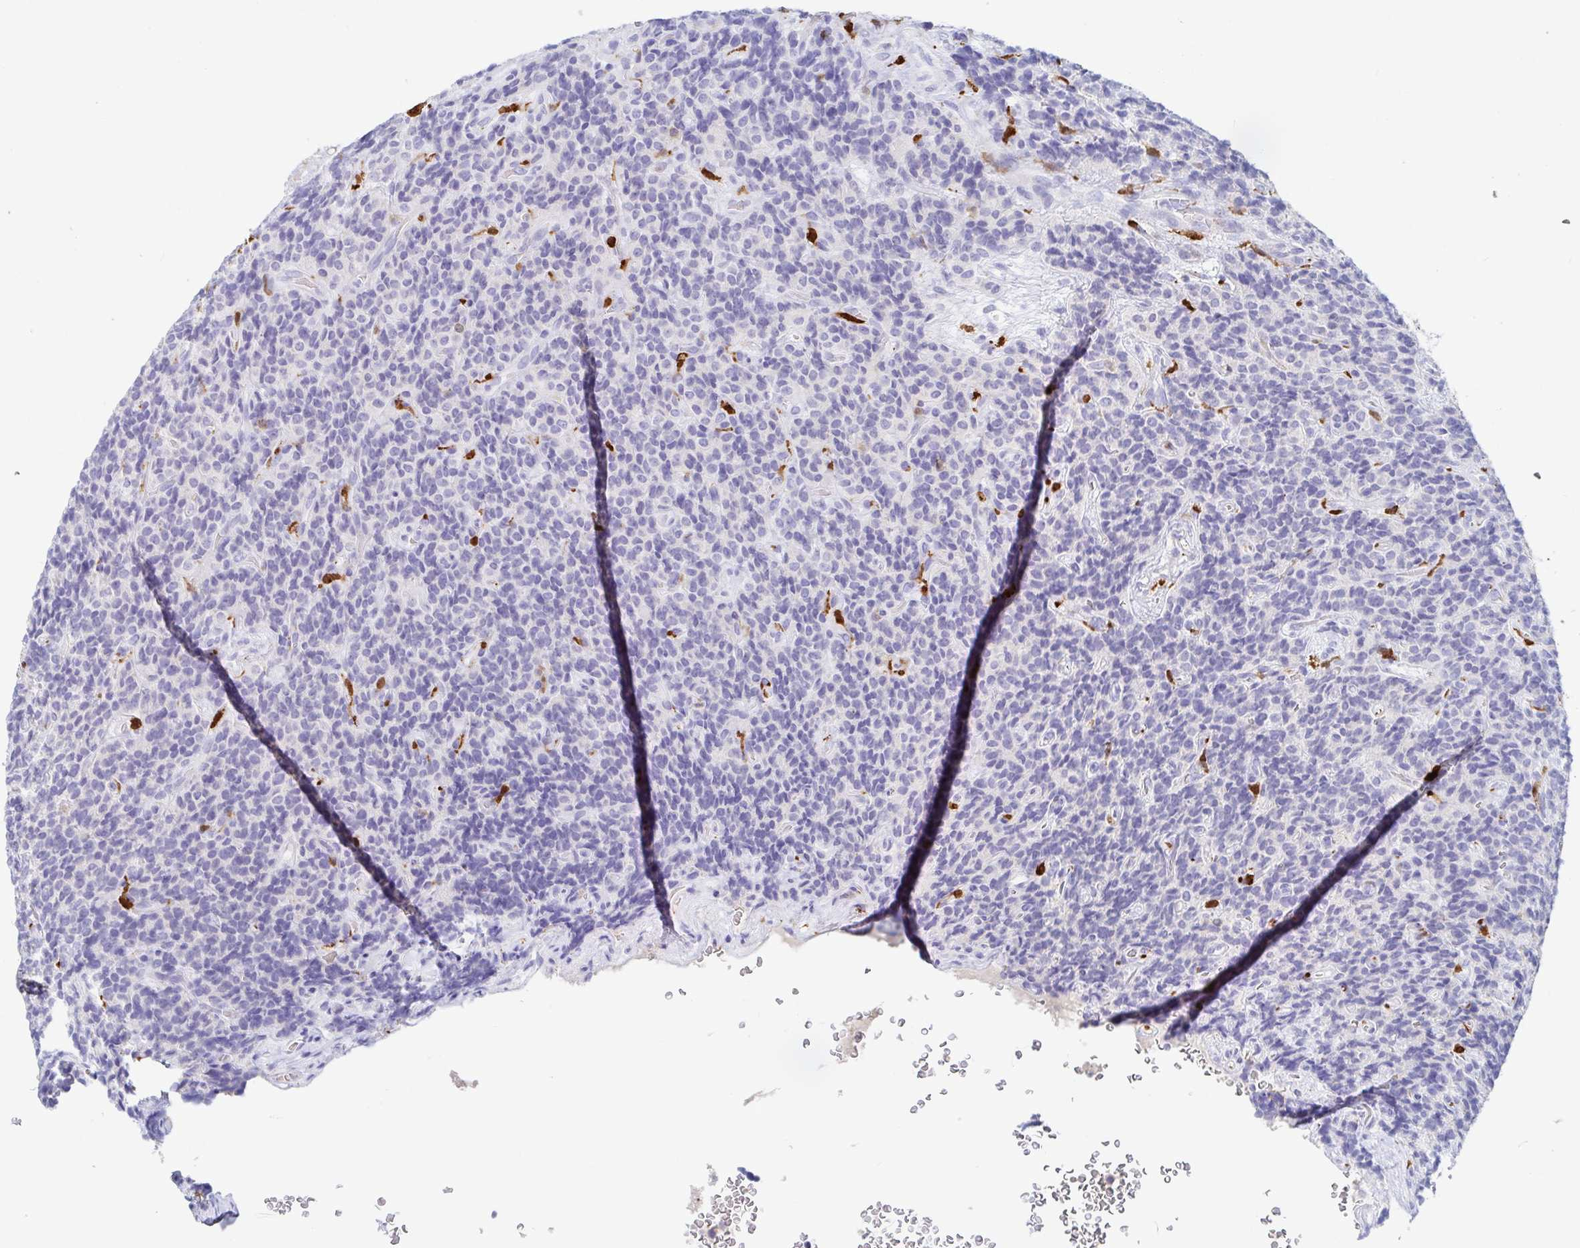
{"staining": {"intensity": "negative", "quantity": "none", "location": "none"}, "tissue": "carcinoid", "cell_type": "Tumor cells", "image_type": "cancer", "snomed": [{"axis": "morphology", "description": "Carcinoid, malignant, NOS"}, {"axis": "topography", "description": "Pancreas"}], "caption": "There is no significant expression in tumor cells of malignant carcinoid. (Immunohistochemistry, brightfield microscopy, high magnification).", "gene": "OR2A4", "patient": {"sex": "male", "age": 36}}